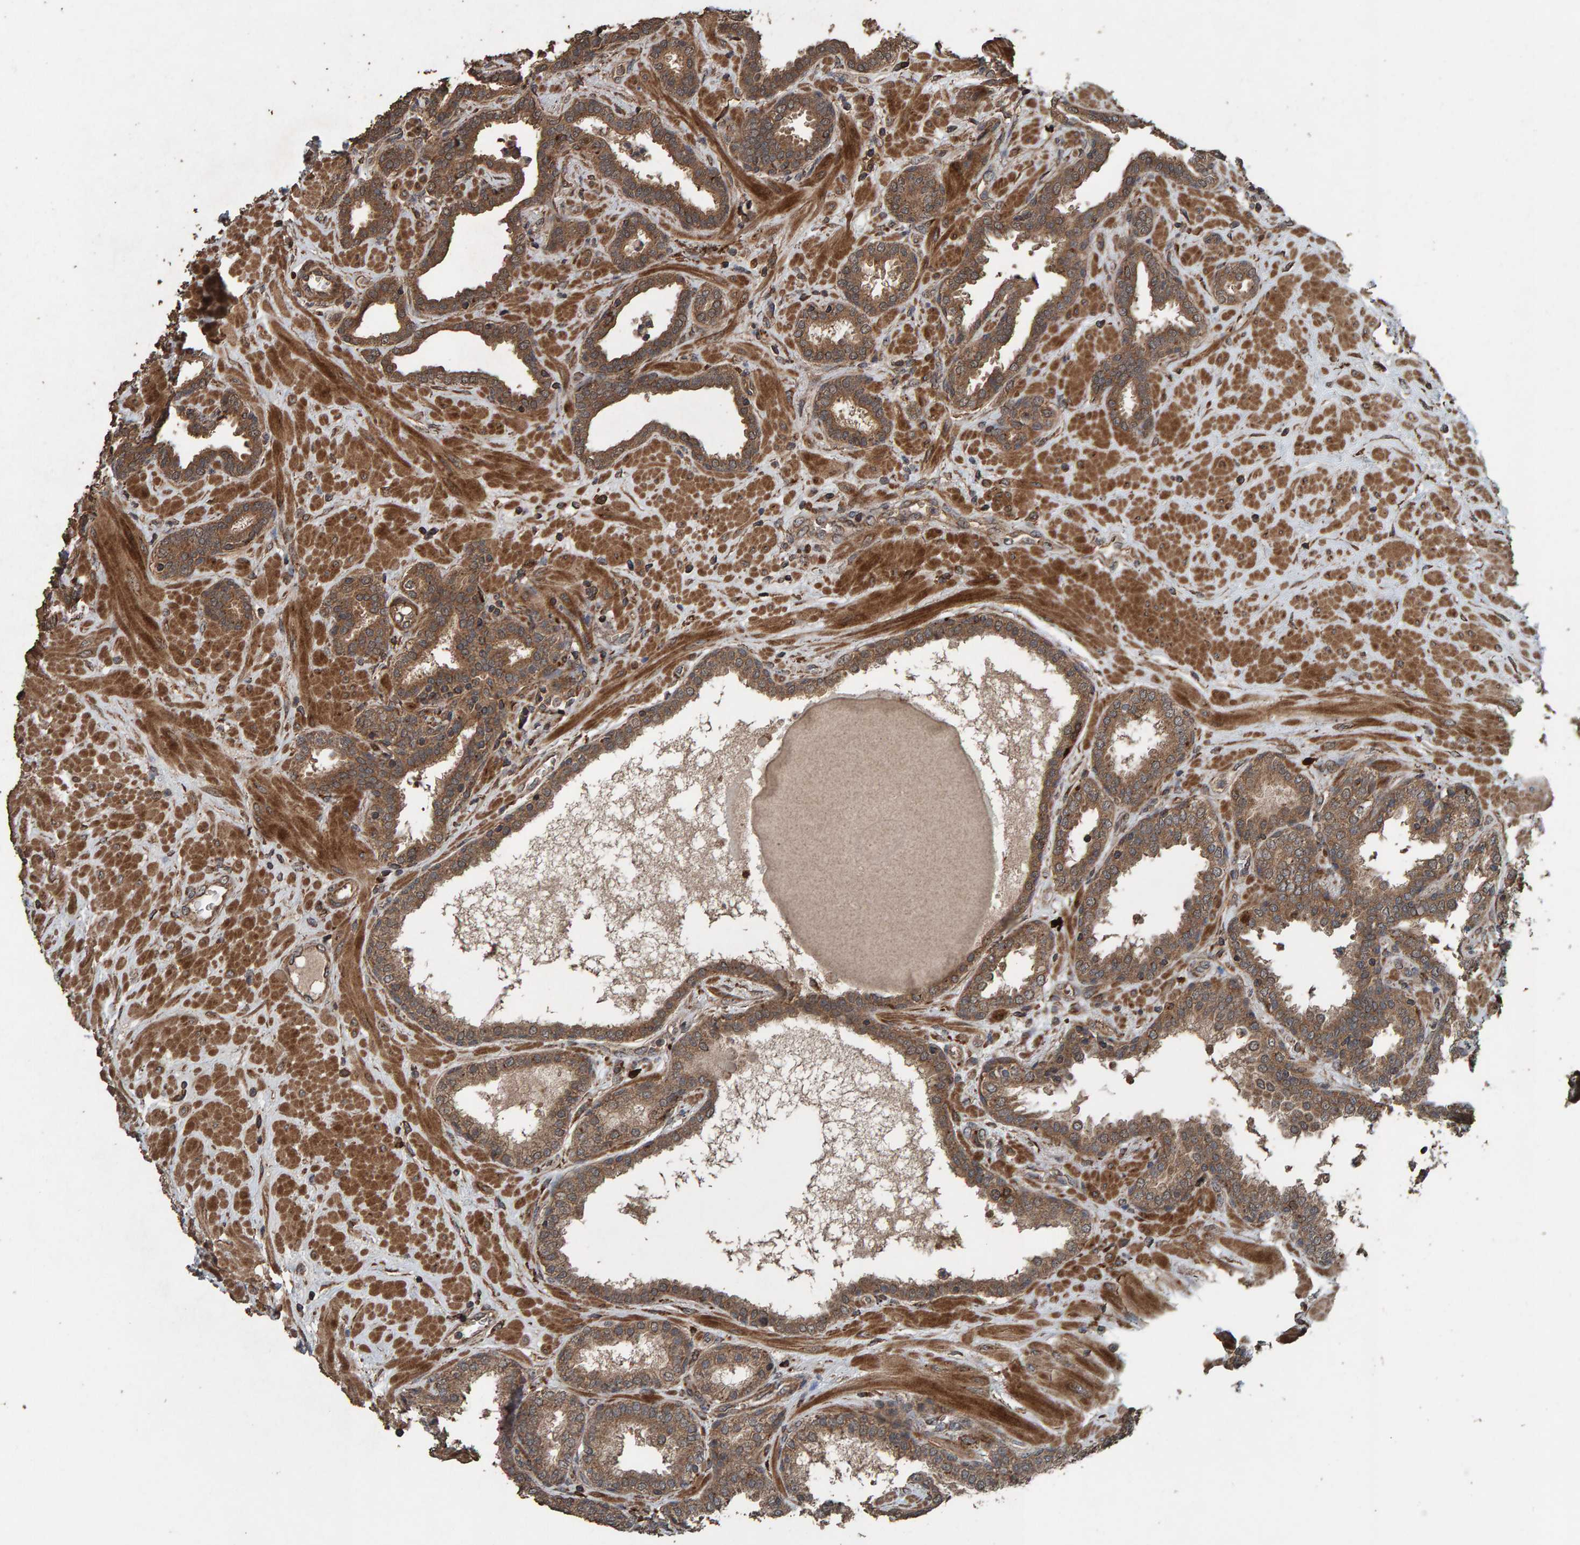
{"staining": {"intensity": "moderate", "quantity": ">75%", "location": "cytoplasmic/membranous"}, "tissue": "prostate", "cell_type": "Glandular cells", "image_type": "normal", "snomed": [{"axis": "morphology", "description": "Normal tissue, NOS"}, {"axis": "topography", "description": "Prostate"}], "caption": "A high-resolution photomicrograph shows IHC staining of normal prostate, which demonstrates moderate cytoplasmic/membranous positivity in approximately >75% of glandular cells.", "gene": "DUS1L", "patient": {"sex": "male", "age": 51}}